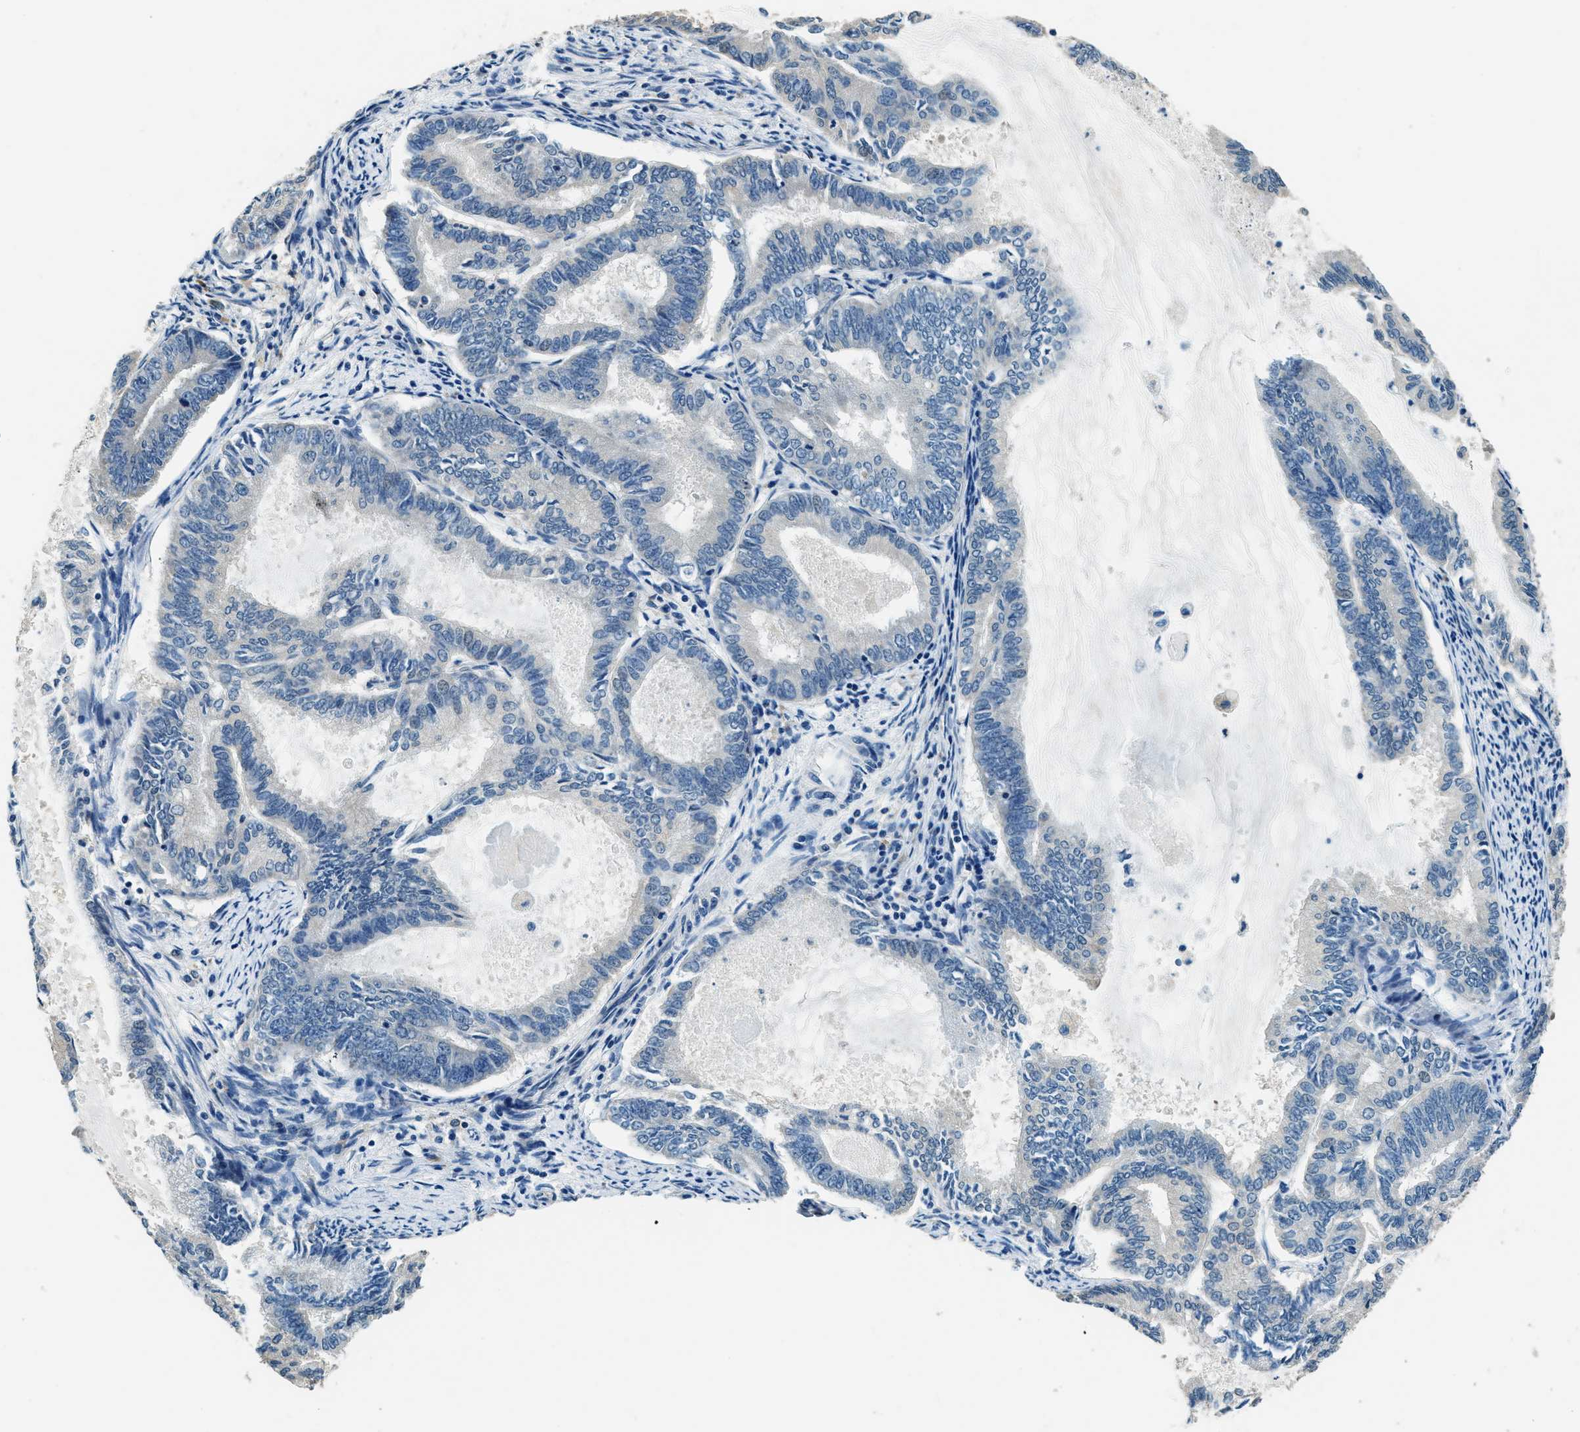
{"staining": {"intensity": "negative", "quantity": "none", "location": "none"}, "tissue": "endometrial cancer", "cell_type": "Tumor cells", "image_type": "cancer", "snomed": [{"axis": "morphology", "description": "Adenocarcinoma, NOS"}, {"axis": "topography", "description": "Endometrium"}], "caption": "IHC histopathology image of neoplastic tissue: endometrial cancer (adenocarcinoma) stained with DAB displays no significant protein staining in tumor cells.", "gene": "NME8", "patient": {"sex": "female", "age": 86}}